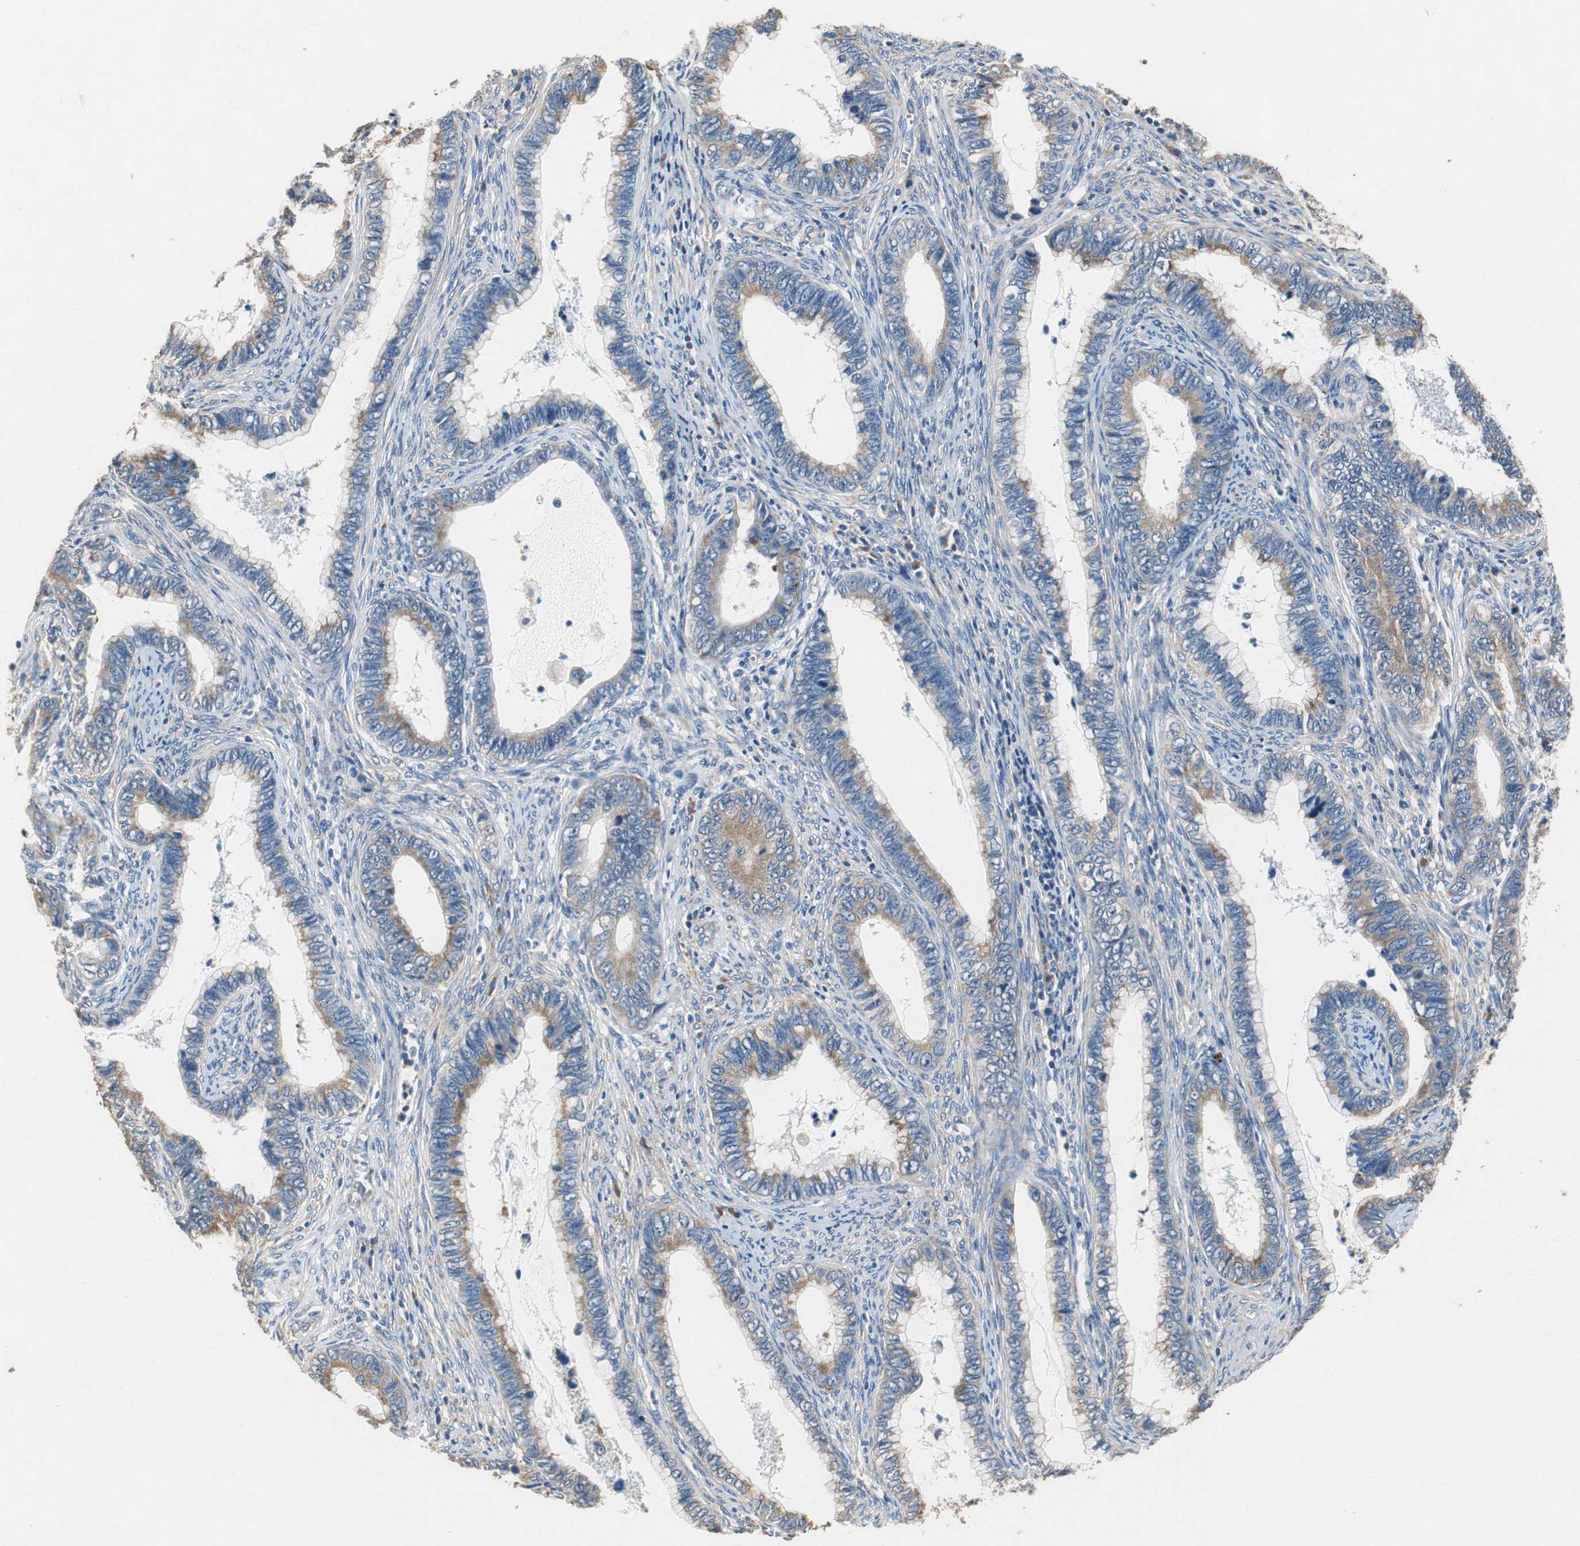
{"staining": {"intensity": "moderate", "quantity": ">75%", "location": "cytoplasmic/membranous"}, "tissue": "cervical cancer", "cell_type": "Tumor cells", "image_type": "cancer", "snomed": [{"axis": "morphology", "description": "Adenocarcinoma, NOS"}, {"axis": "topography", "description": "Cervix"}], "caption": "Protein analysis of adenocarcinoma (cervical) tissue demonstrates moderate cytoplasmic/membranous expression in approximately >75% of tumor cells.", "gene": "RPL35", "patient": {"sex": "female", "age": 44}}